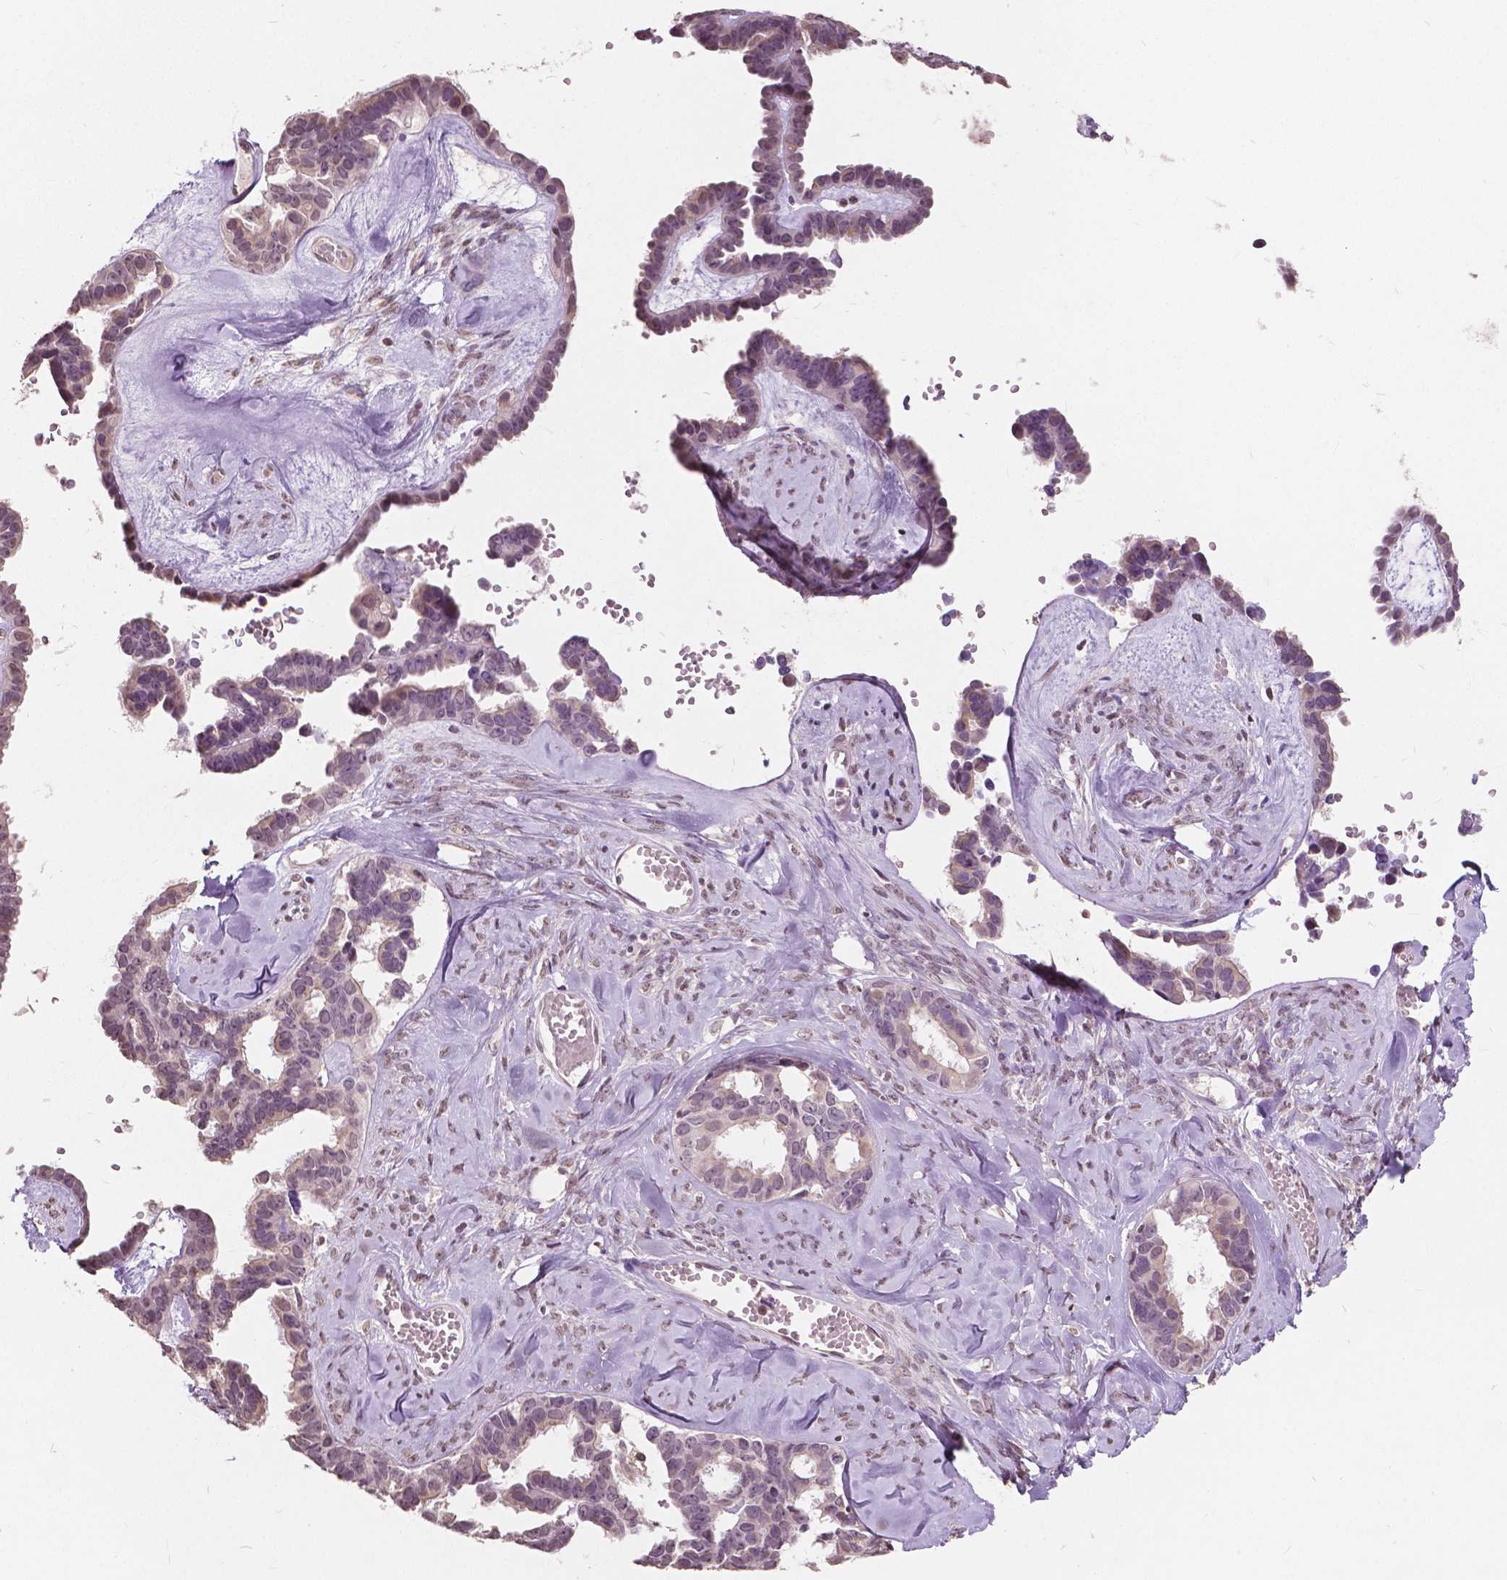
{"staining": {"intensity": "weak", "quantity": ">75%", "location": "nuclear"}, "tissue": "ovarian cancer", "cell_type": "Tumor cells", "image_type": "cancer", "snomed": [{"axis": "morphology", "description": "Cystadenocarcinoma, serous, NOS"}, {"axis": "topography", "description": "Ovary"}], "caption": "Brown immunohistochemical staining in serous cystadenocarcinoma (ovarian) demonstrates weak nuclear positivity in approximately >75% of tumor cells.", "gene": "HOXA10", "patient": {"sex": "female", "age": 69}}